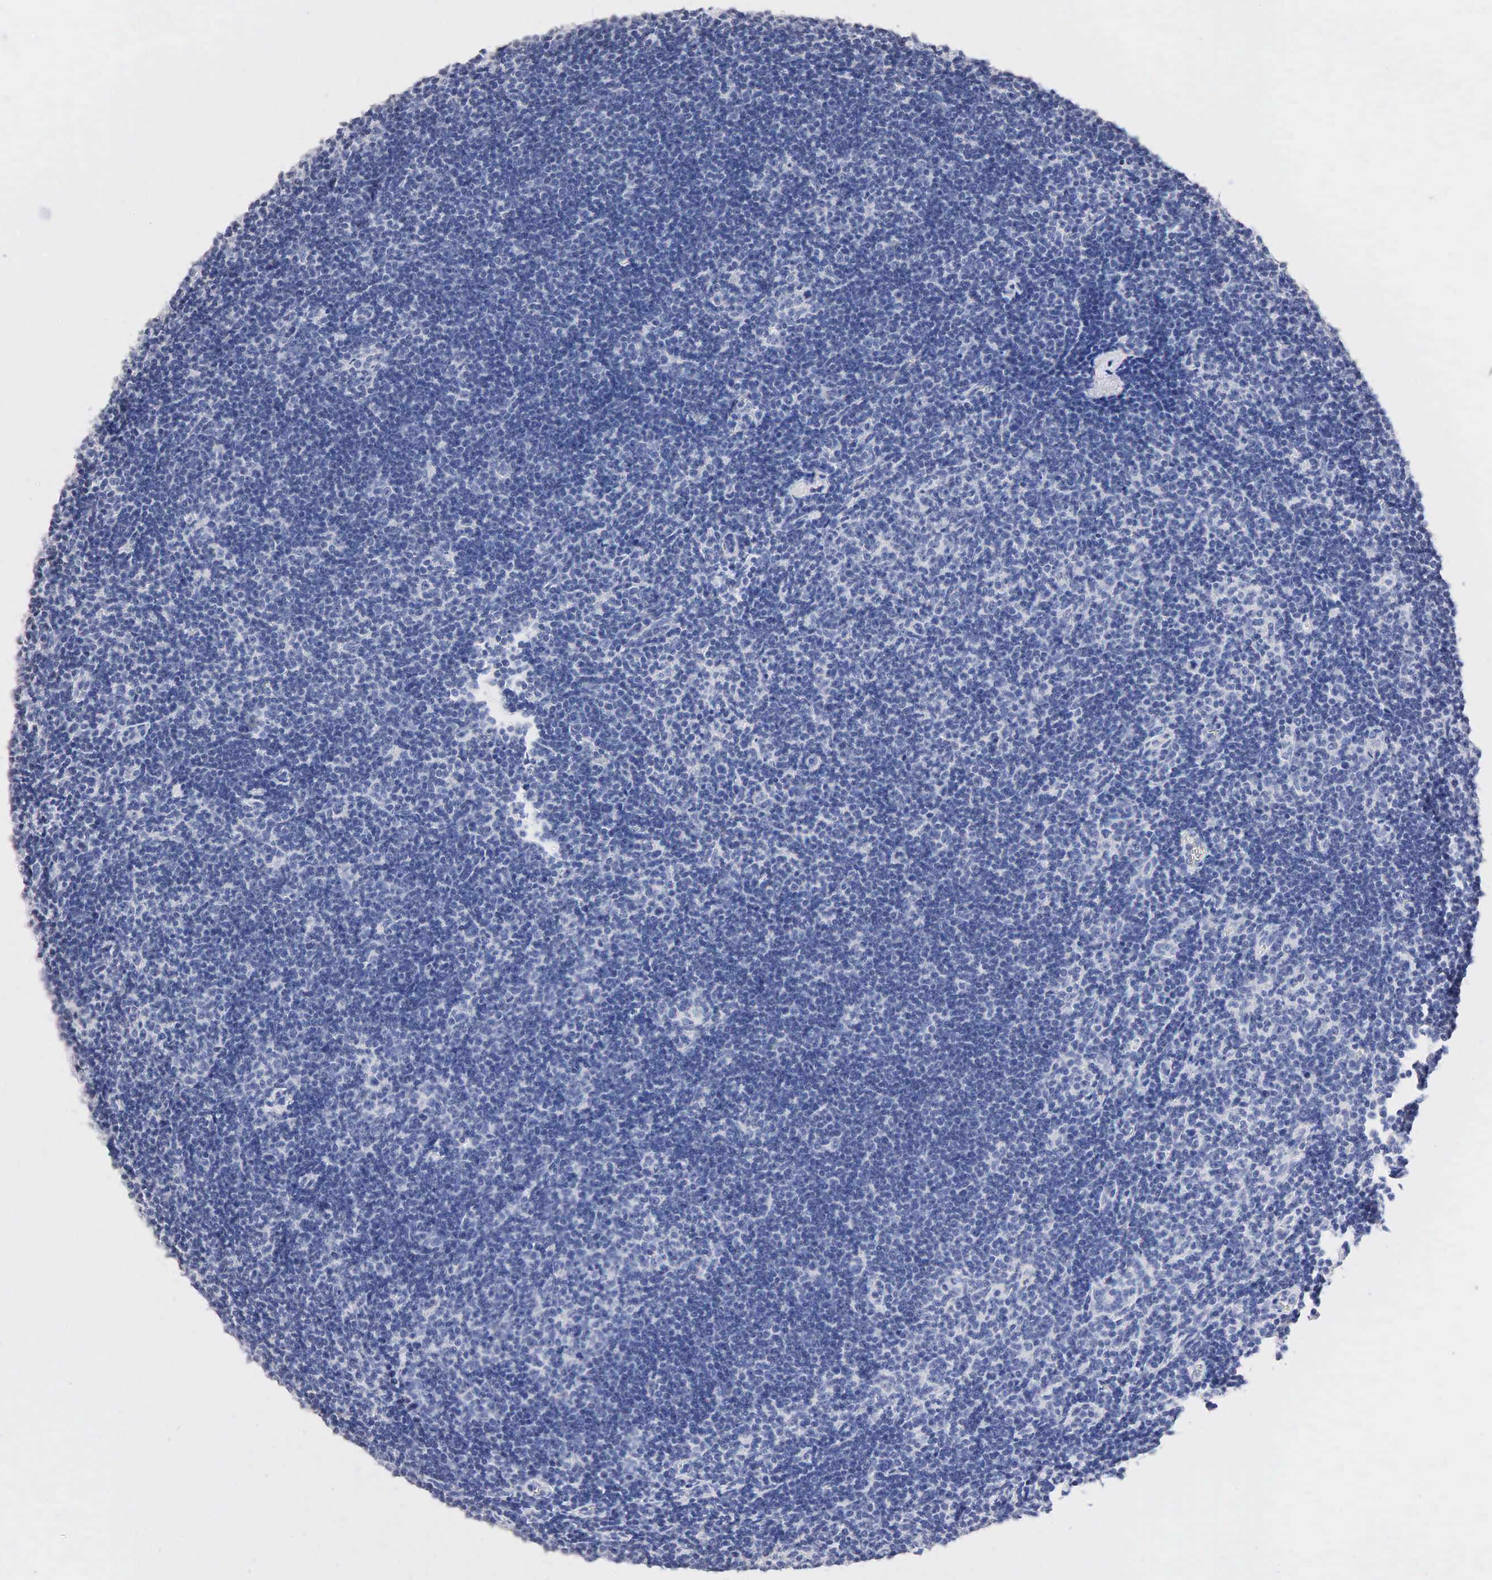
{"staining": {"intensity": "negative", "quantity": "none", "location": "none"}, "tissue": "lymphoma", "cell_type": "Tumor cells", "image_type": "cancer", "snomed": [{"axis": "morphology", "description": "Malignant lymphoma, non-Hodgkin's type, Low grade"}, {"axis": "topography", "description": "Lymph node"}], "caption": "DAB (3,3'-diaminobenzidine) immunohistochemical staining of low-grade malignant lymphoma, non-Hodgkin's type demonstrates no significant expression in tumor cells.", "gene": "SST", "patient": {"sex": "male", "age": 49}}